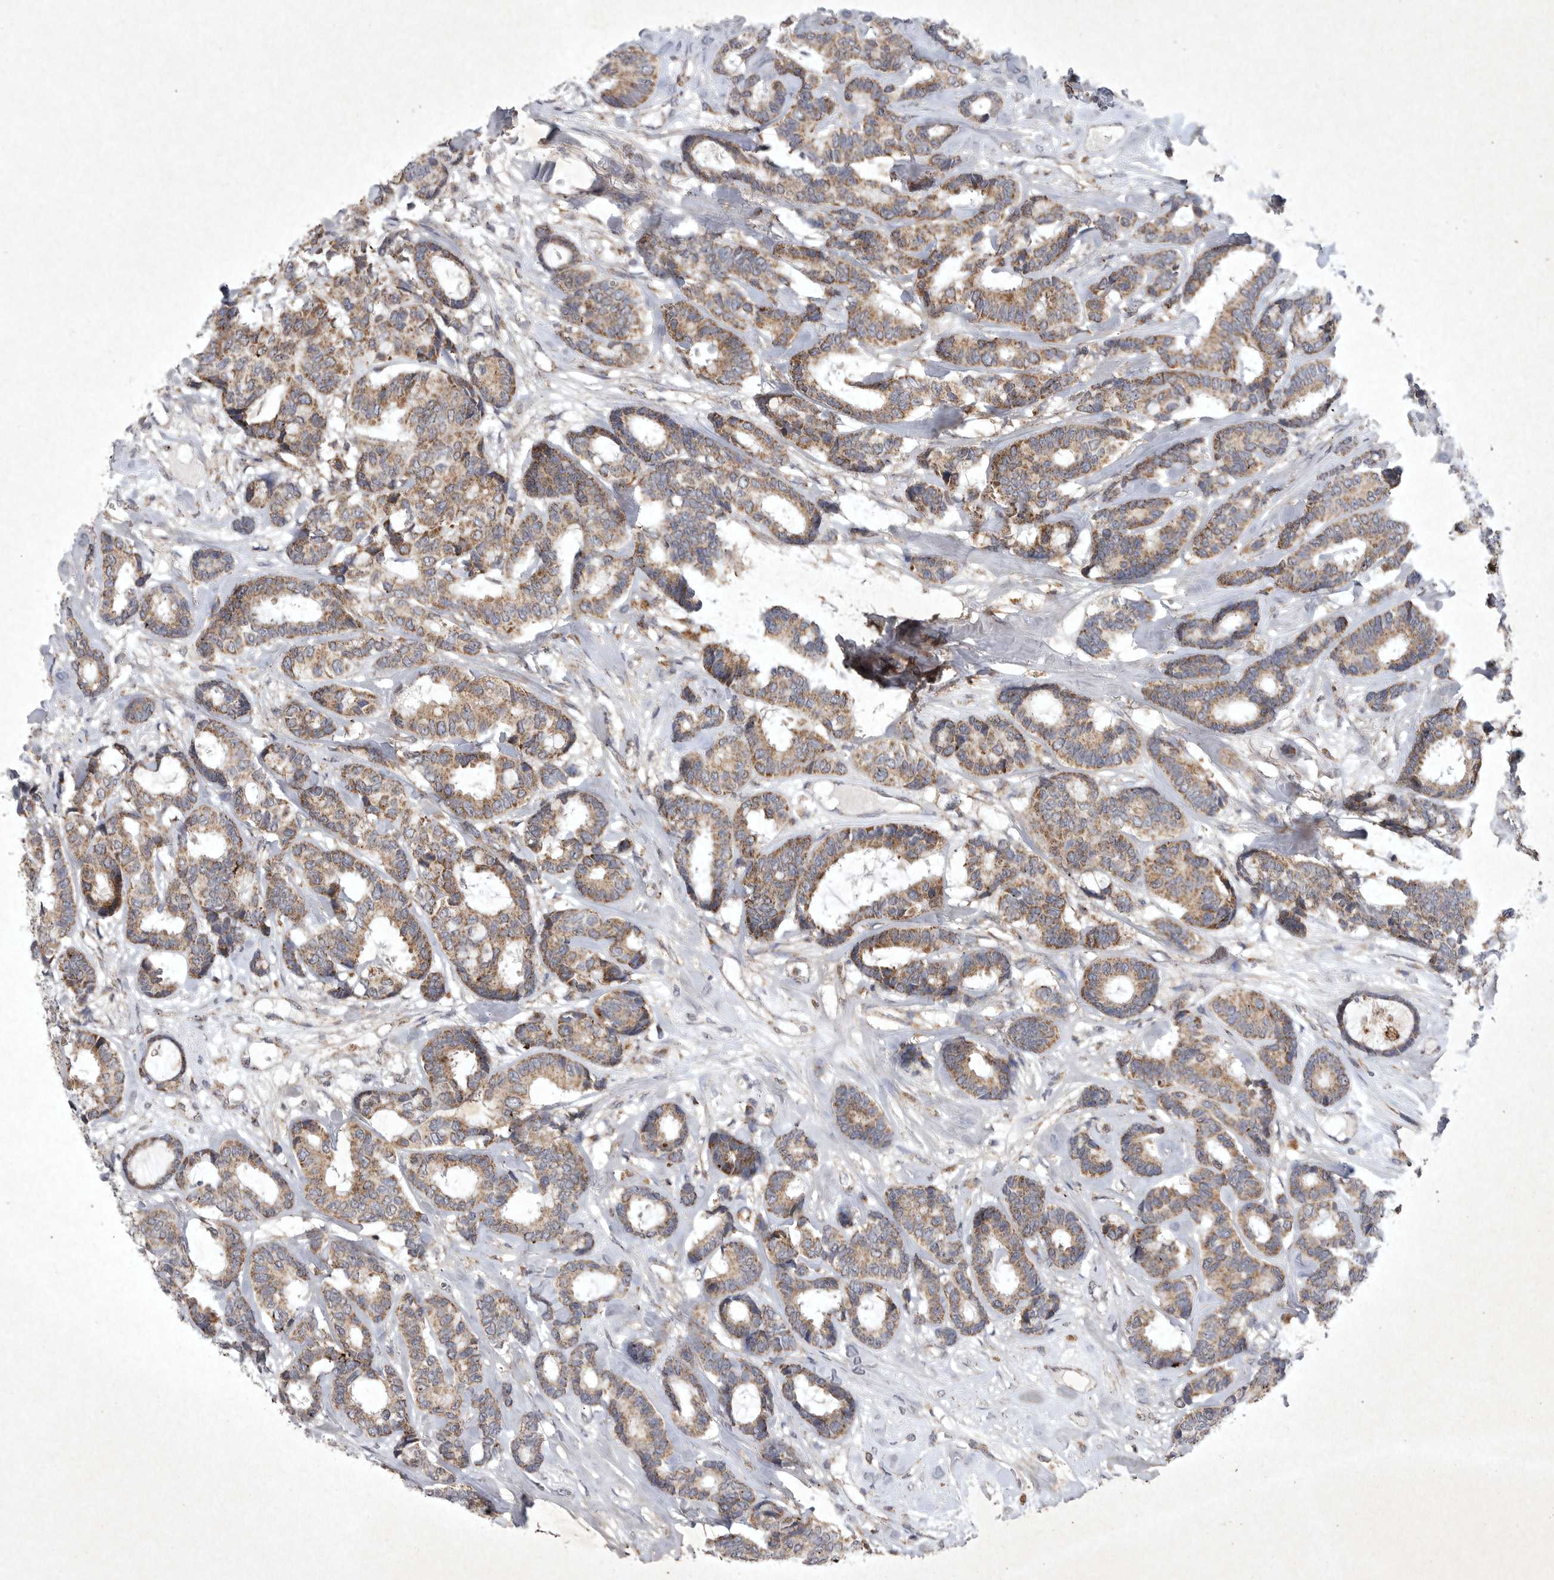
{"staining": {"intensity": "moderate", "quantity": ">75%", "location": "cytoplasmic/membranous"}, "tissue": "breast cancer", "cell_type": "Tumor cells", "image_type": "cancer", "snomed": [{"axis": "morphology", "description": "Duct carcinoma"}, {"axis": "topography", "description": "Breast"}], "caption": "Protein expression analysis of breast intraductal carcinoma reveals moderate cytoplasmic/membranous positivity in about >75% of tumor cells.", "gene": "DDR1", "patient": {"sex": "female", "age": 87}}